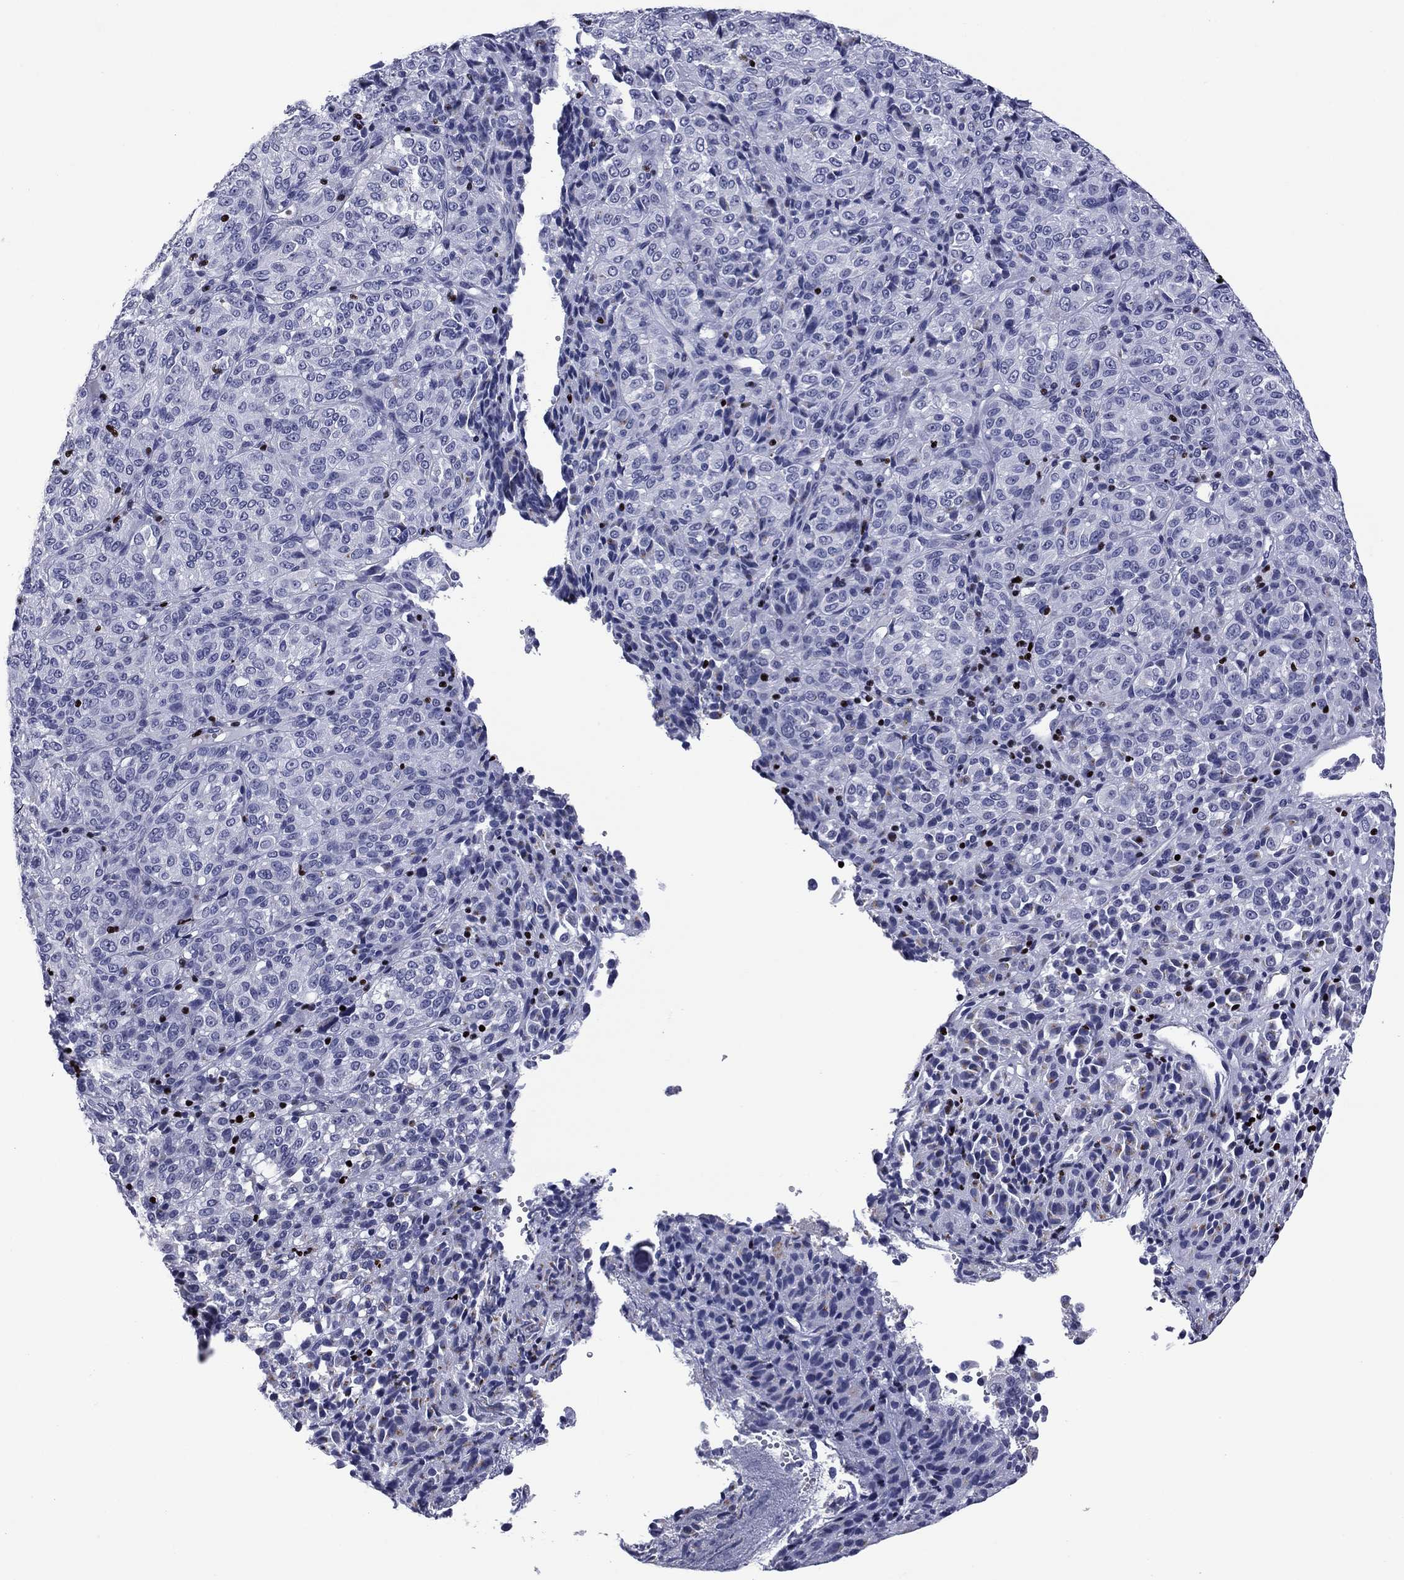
{"staining": {"intensity": "negative", "quantity": "none", "location": "none"}, "tissue": "melanoma", "cell_type": "Tumor cells", "image_type": "cancer", "snomed": [{"axis": "morphology", "description": "Malignant melanoma, Metastatic site"}, {"axis": "topography", "description": "Brain"}], "caption": "High power microscopy histopathology image of an immunohistochemistry photomicrograph of malignant melanoma (metastatic site), revealing no significant expression in tumor cells.", "gene": "IKZF3", "patient": {"sex": "female", "age": 56}}